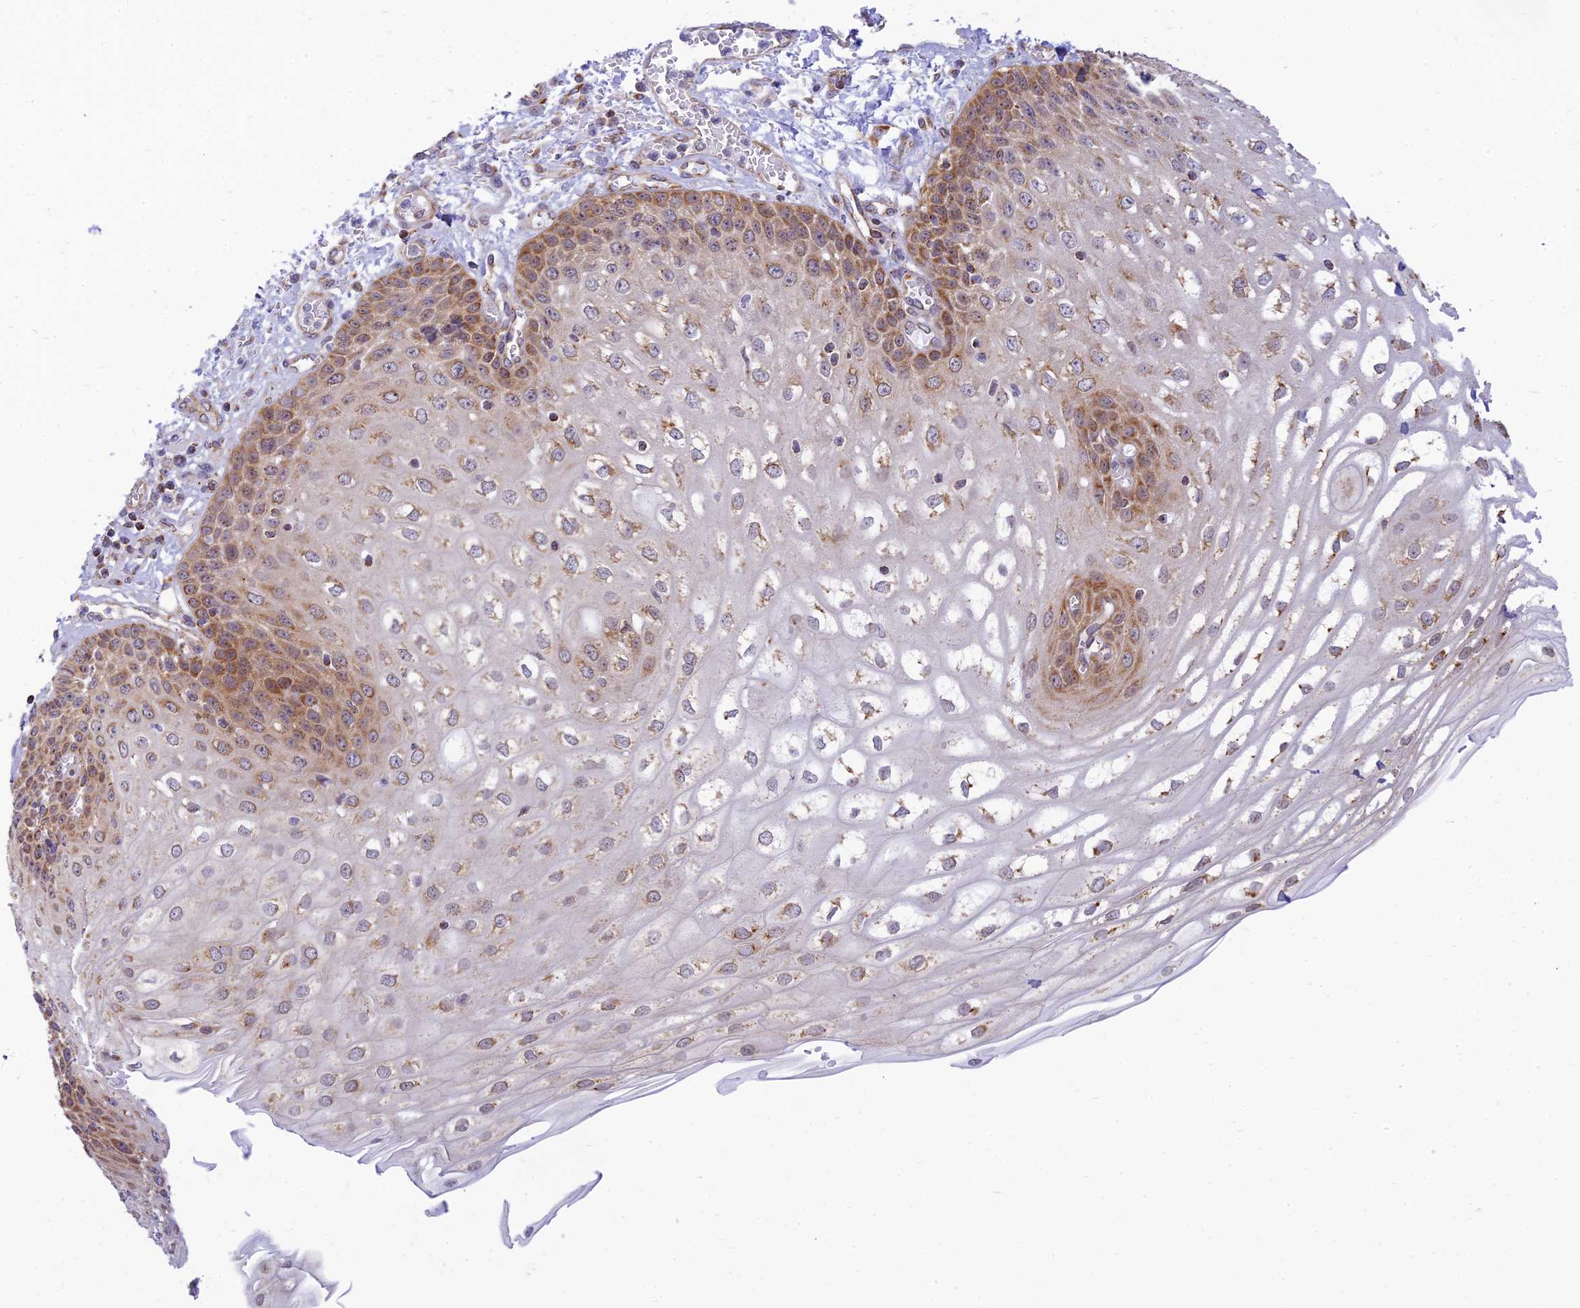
{"staining": {"intensity": "moderate", "quantity": ">75%", "location": "cytoplasmic/membranous"}, "tissue": "esophagus", "cell_type": "Squamous epithelial cells", "image_type": "normal", "snomed": [{"axis": "morphology", "description": "Normal tissue, NOS"}, {"axis": "topography", "description": "Esophagus"}], "caption": "Protein staining by immunohistochemistry (IHC) reveals moderate cytoplasmic/membranous staining in about >75% of squamous epithelial cells in normal esophagus.", "gene": "HOOK2", "patient": {"sex": "male", "age": 81}}